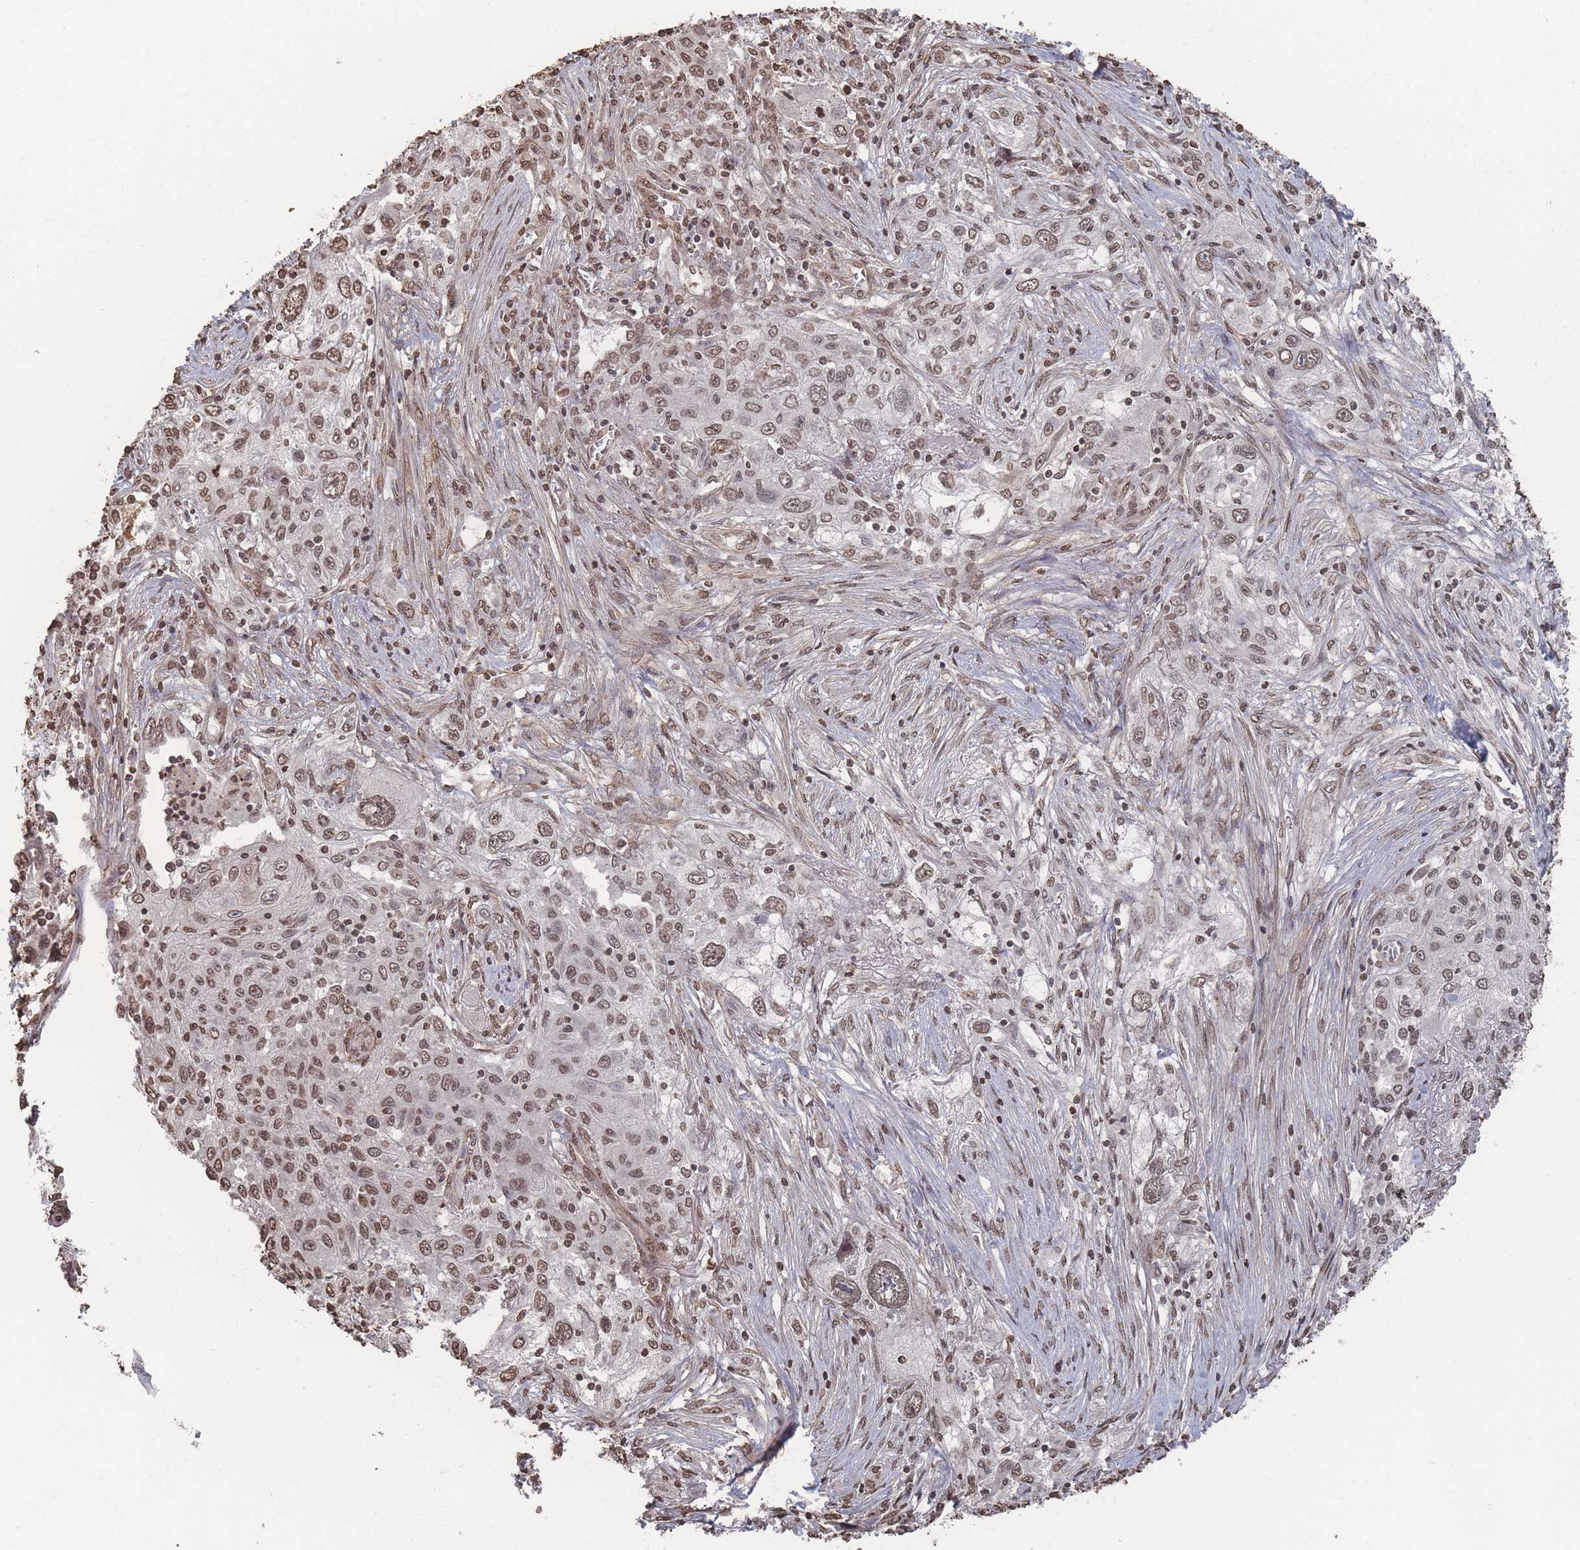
{"staining": {"intensity": "moderate", "quantity": ">75%", "location": "nuclear"}, "tissue": "lung cancer", "cell_type": "Tumor cells", "image_type": "cancer", "snomed": [{"axis": "morphology", "description": "Squamous cell carcinoma, NOS"}, {"axis": "topography", "description": "Lung"}], "caption": "The histopathology image demonstrates immunohistochemical staining of lung cancer (squamous cell carcinoma). There is moderate nuclear staining is appreciated in about >75% of tumor cells.", "gene": "PLEKHG5", "patient": {"sex": "female", "age": 69}}